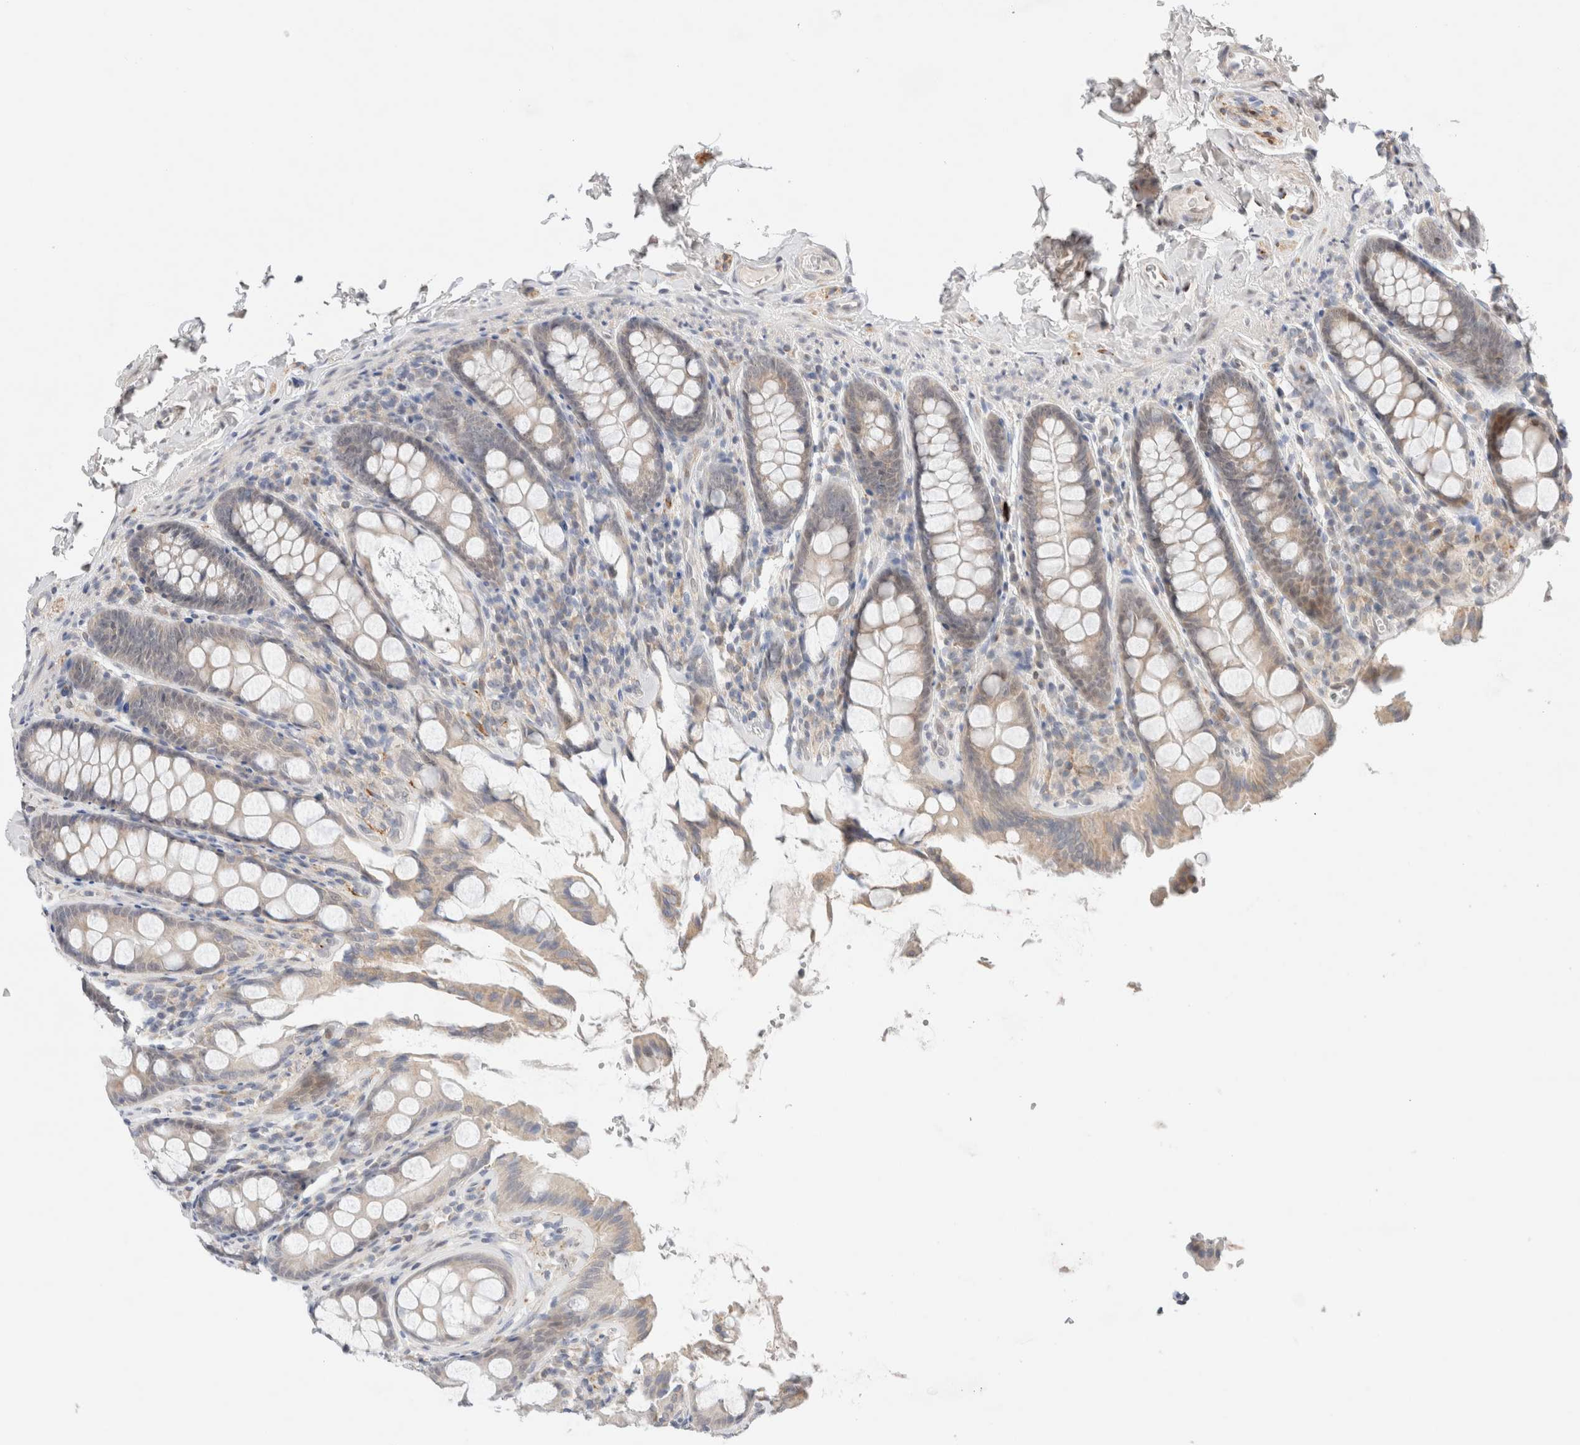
{"staining": {"intensity": "moderate", "quantity": "25%-75%", "location": "cytoplasmic/membranous"}, "tissue": "colon", "cell_type": "Endothelial cells", "image_type": "normal", "snomed": [{"axis": "morphology", "description": "Normal tissue, NOS"}, {"axis": "topography", "description": "Colon"}, {"axis": "topography", "description": "Peripheral nerve tissue"}], "caption": "Immunohistochemistry (IHC) image of unremarkable colon: human colon stained using IHC displays medium levels of moderate protein expression localized specifically in the cytoplasmic/membranous of endothelial cells, appearing as a cytoplasmic/membranous brown color.", "gene": "ERI3", "patient": {"sex": "female", "age": 61}}